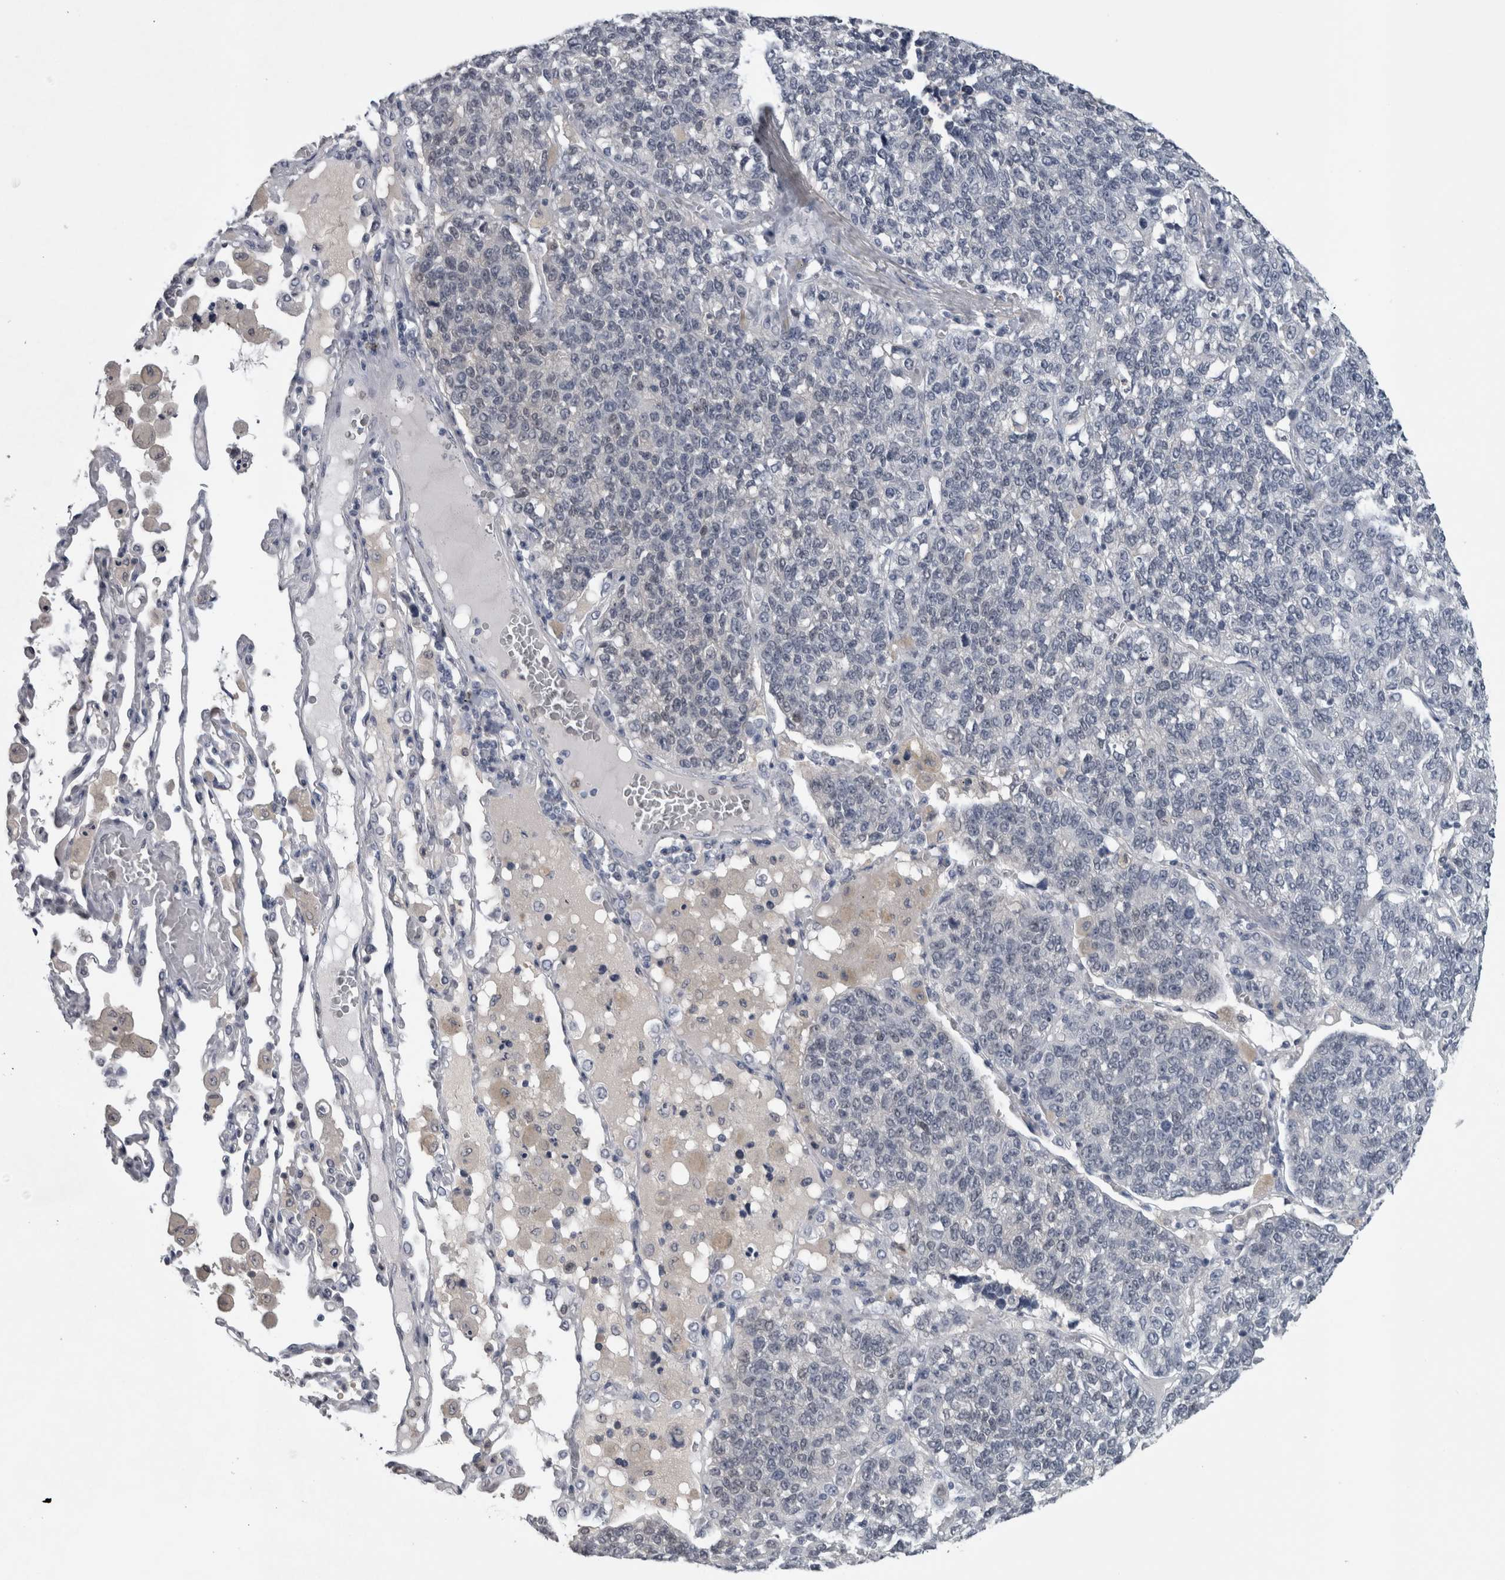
{"staining": {"intensity": "negative", "quantity": "none", "location": "none"}, "tissue": "lung cancer", "cell_type": "Tumor cells", "image_type": "cancer", "snomed": [{"axis": "morphology", "description": "Adenocarcinoma, NOS"}, {"axis": "topography", "description": "Lung"}], "caption": "Immunohistochemistry histopathology image of lung adenocarcinoma stained for a protein (brown), which displays no positivity in tumor cells.", "gene": "NAPRT", "patient": {"sex": "male", "age": 49}}